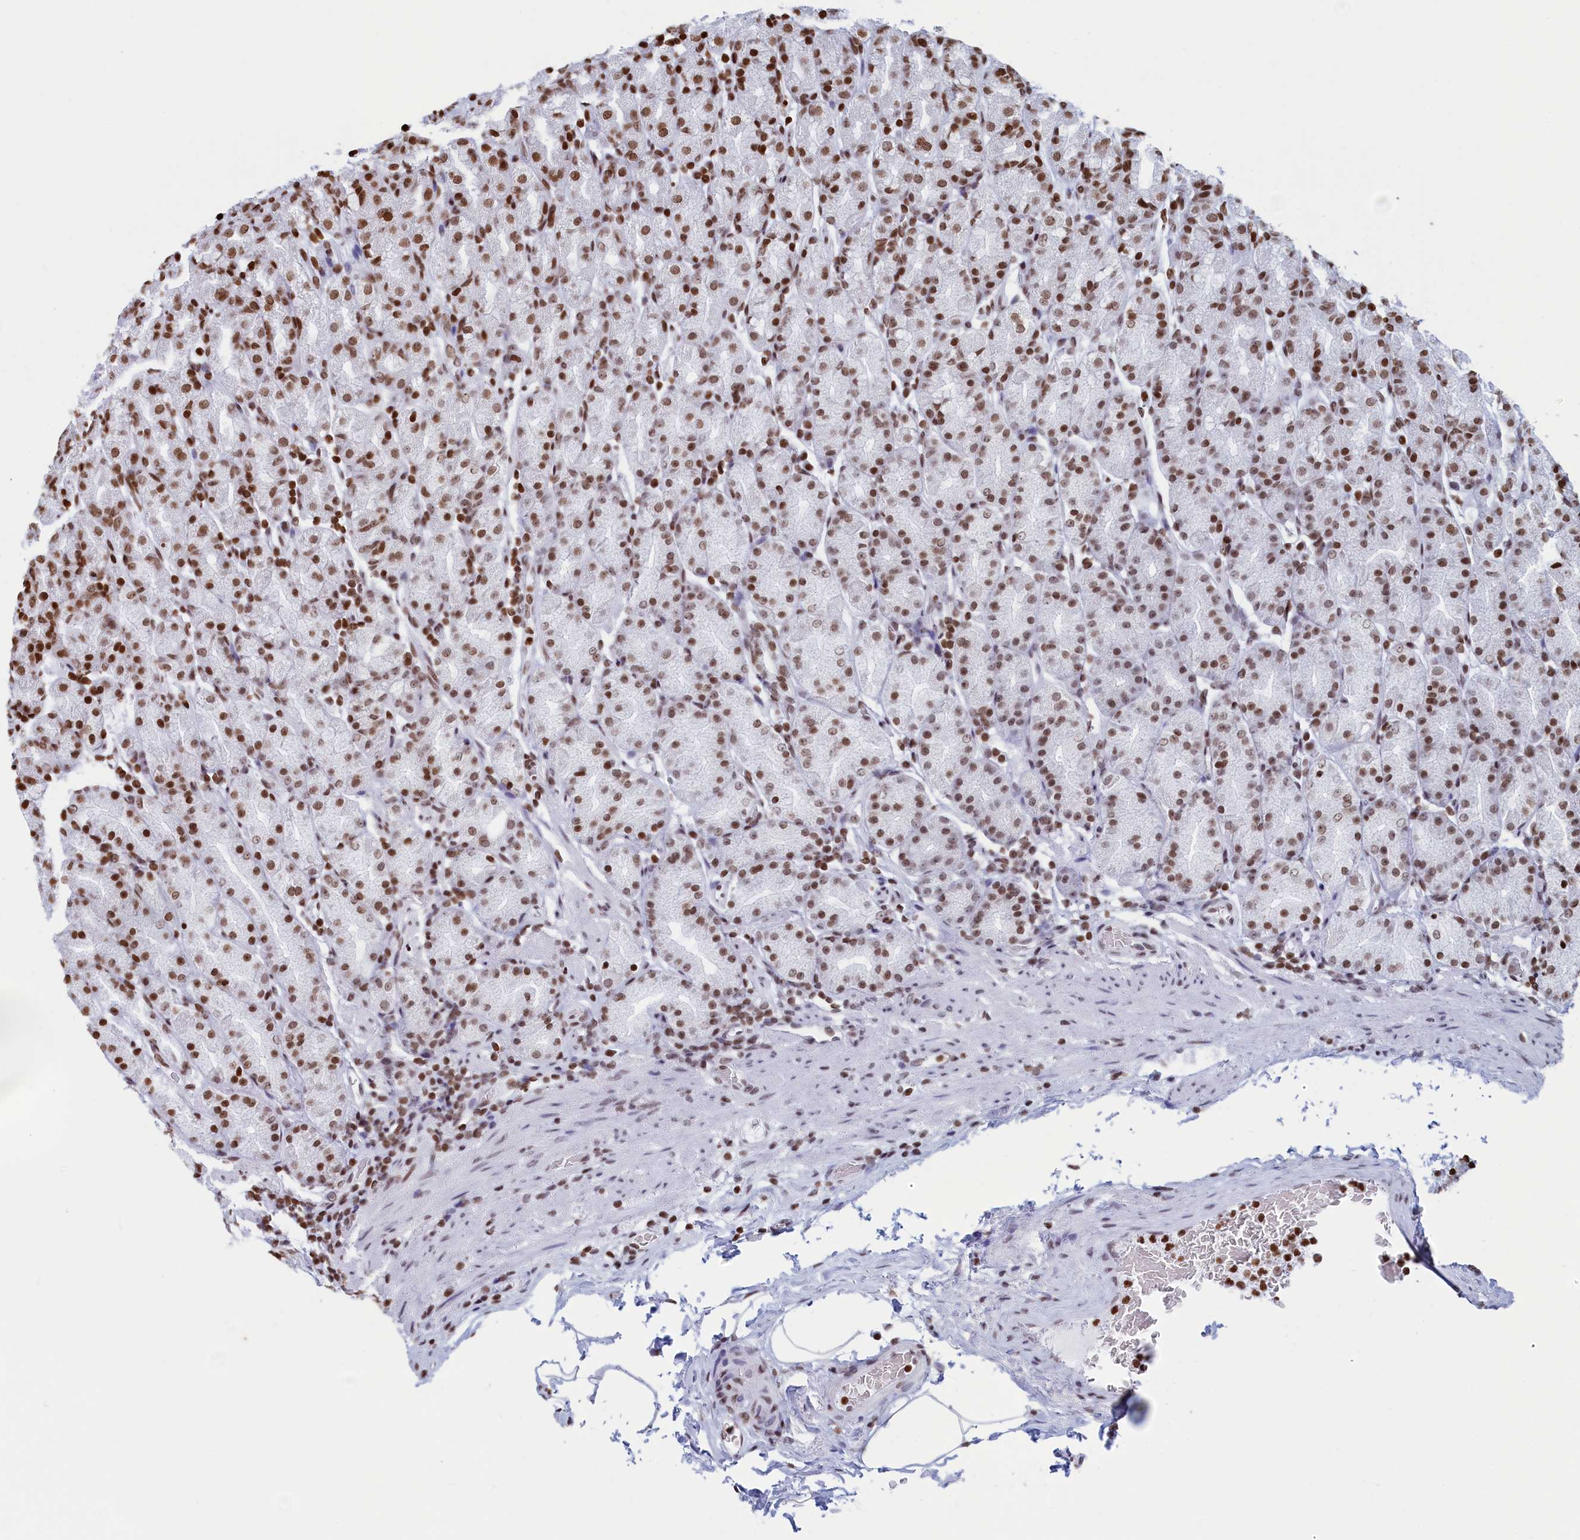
{"staining": {"intensity": "strong", "quantity": ">75%", "location": "nuclear"}, "tissue": "stomach", "cell_type": "Glandular cells", "image_type": "normal", "snomed": [{"axis": "morphology", "description": "Normal tissue, NOS"}, {"axis": "topography", "description": "Stomach, upper"}, {"axis": "topography", "description": "Stomach, lower"}, {"axis": "topography", "description": "Small intestine"}], "caption": "Glandular cells demonstrate high levels of strong nuclear positivity in about >75% of cells in benign human stomach. The staining was performed using DAB to visualize the protein expression in brown, while the nuclei were stained in blue with hematoxylin (Magnification: 20x).", "gene": "APOBEC3A", "patient": {"sex": "male", "age": 68}}